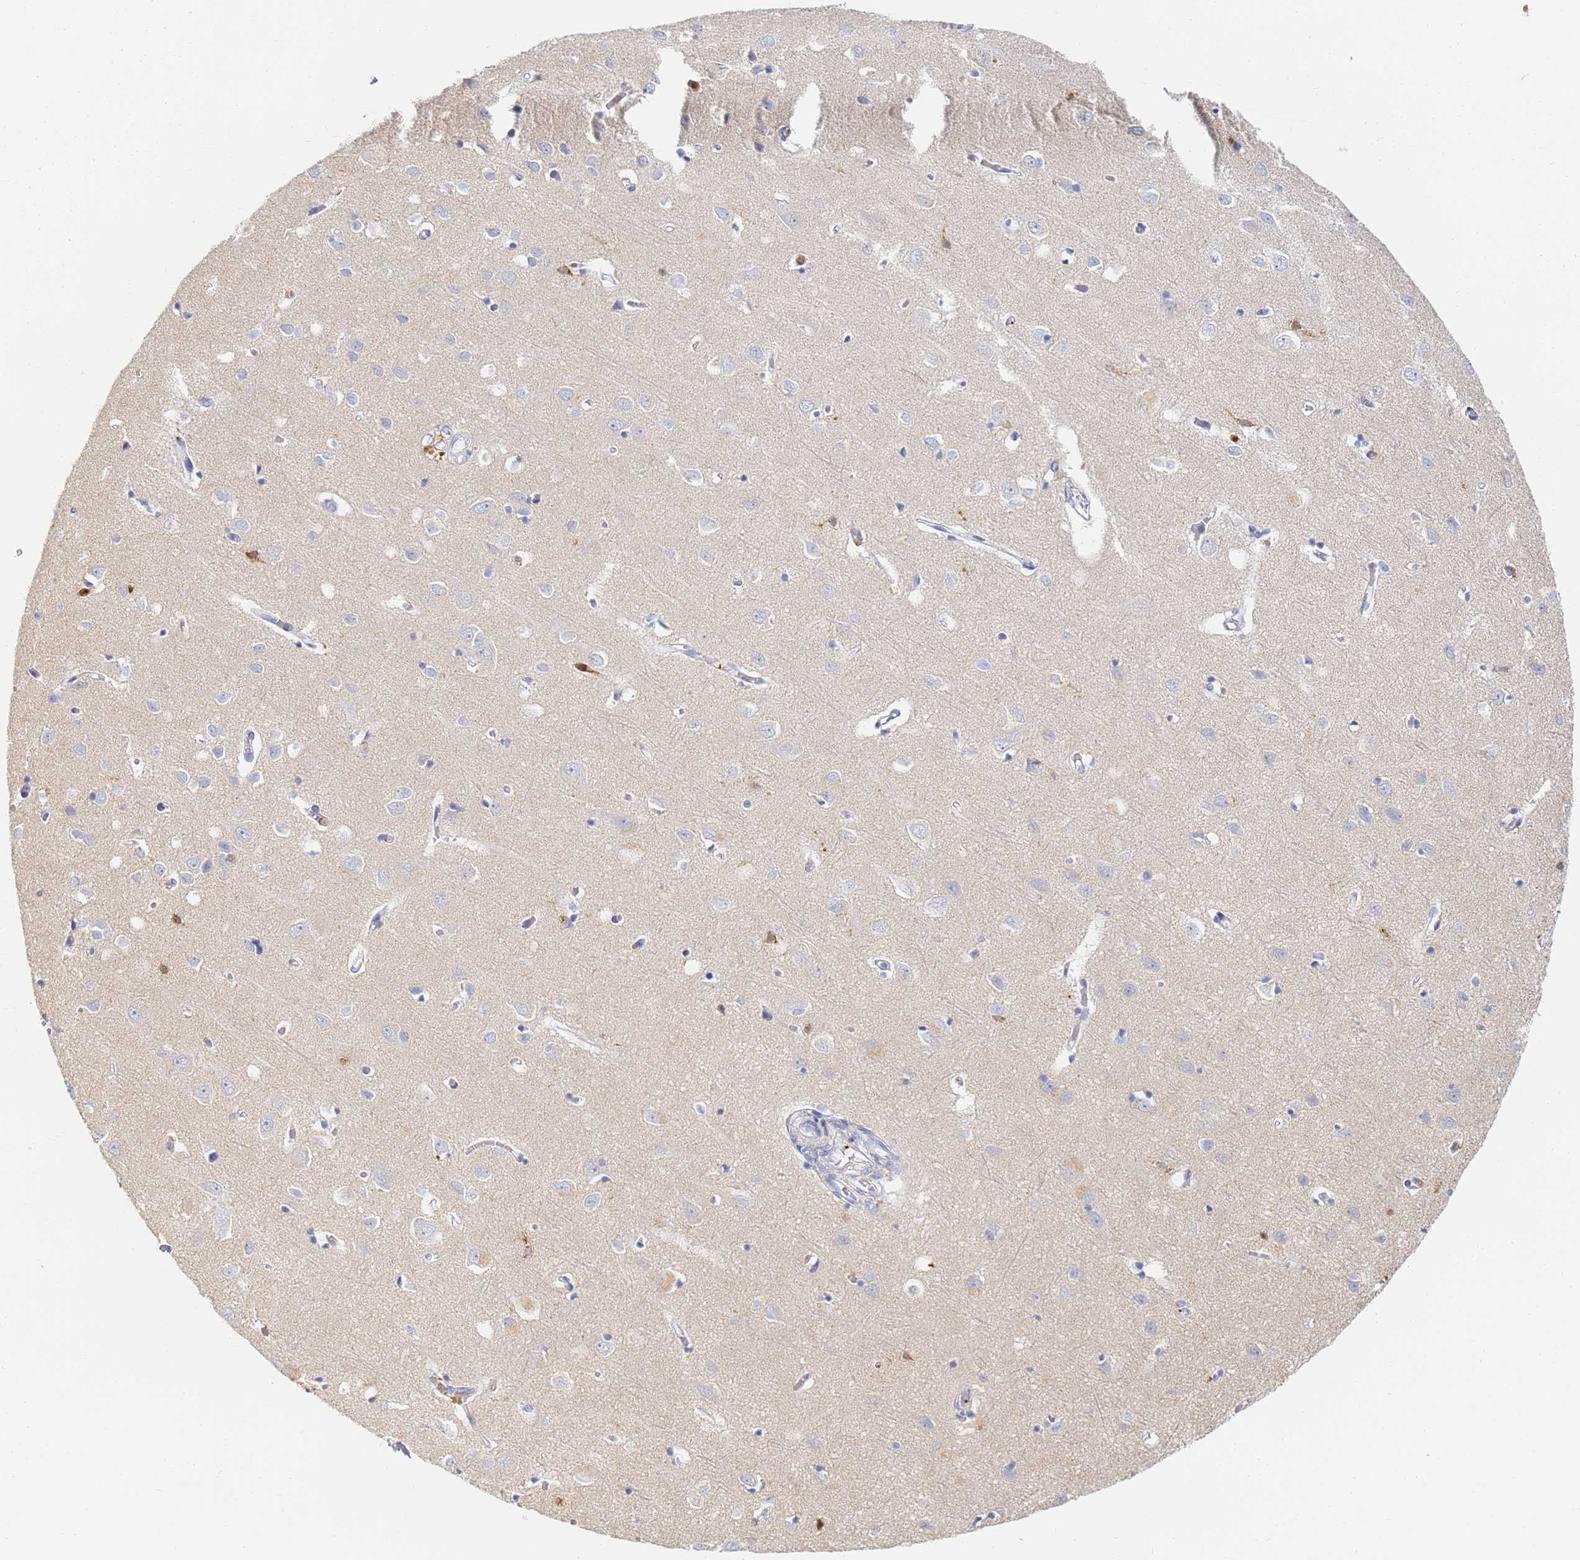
{"staining": {"intensity": "negative", "quantity": "none", "location": "none"}, "tissue": "cerebral cortex", "cell_type": "Endothelial cells", "image_type": "normal", "snomed": [{"axis": "morphology", "description": "Normal tissue, NOS"}, {"axis": "topography", "description": "Cerebral cortex"}], "caption": "Immunohistochemical staining of benign human cerebral cortex displays no significant staining in endothelial cells.", "gene": "BIN2", "patient": {"sex": "female", "age": 64}}